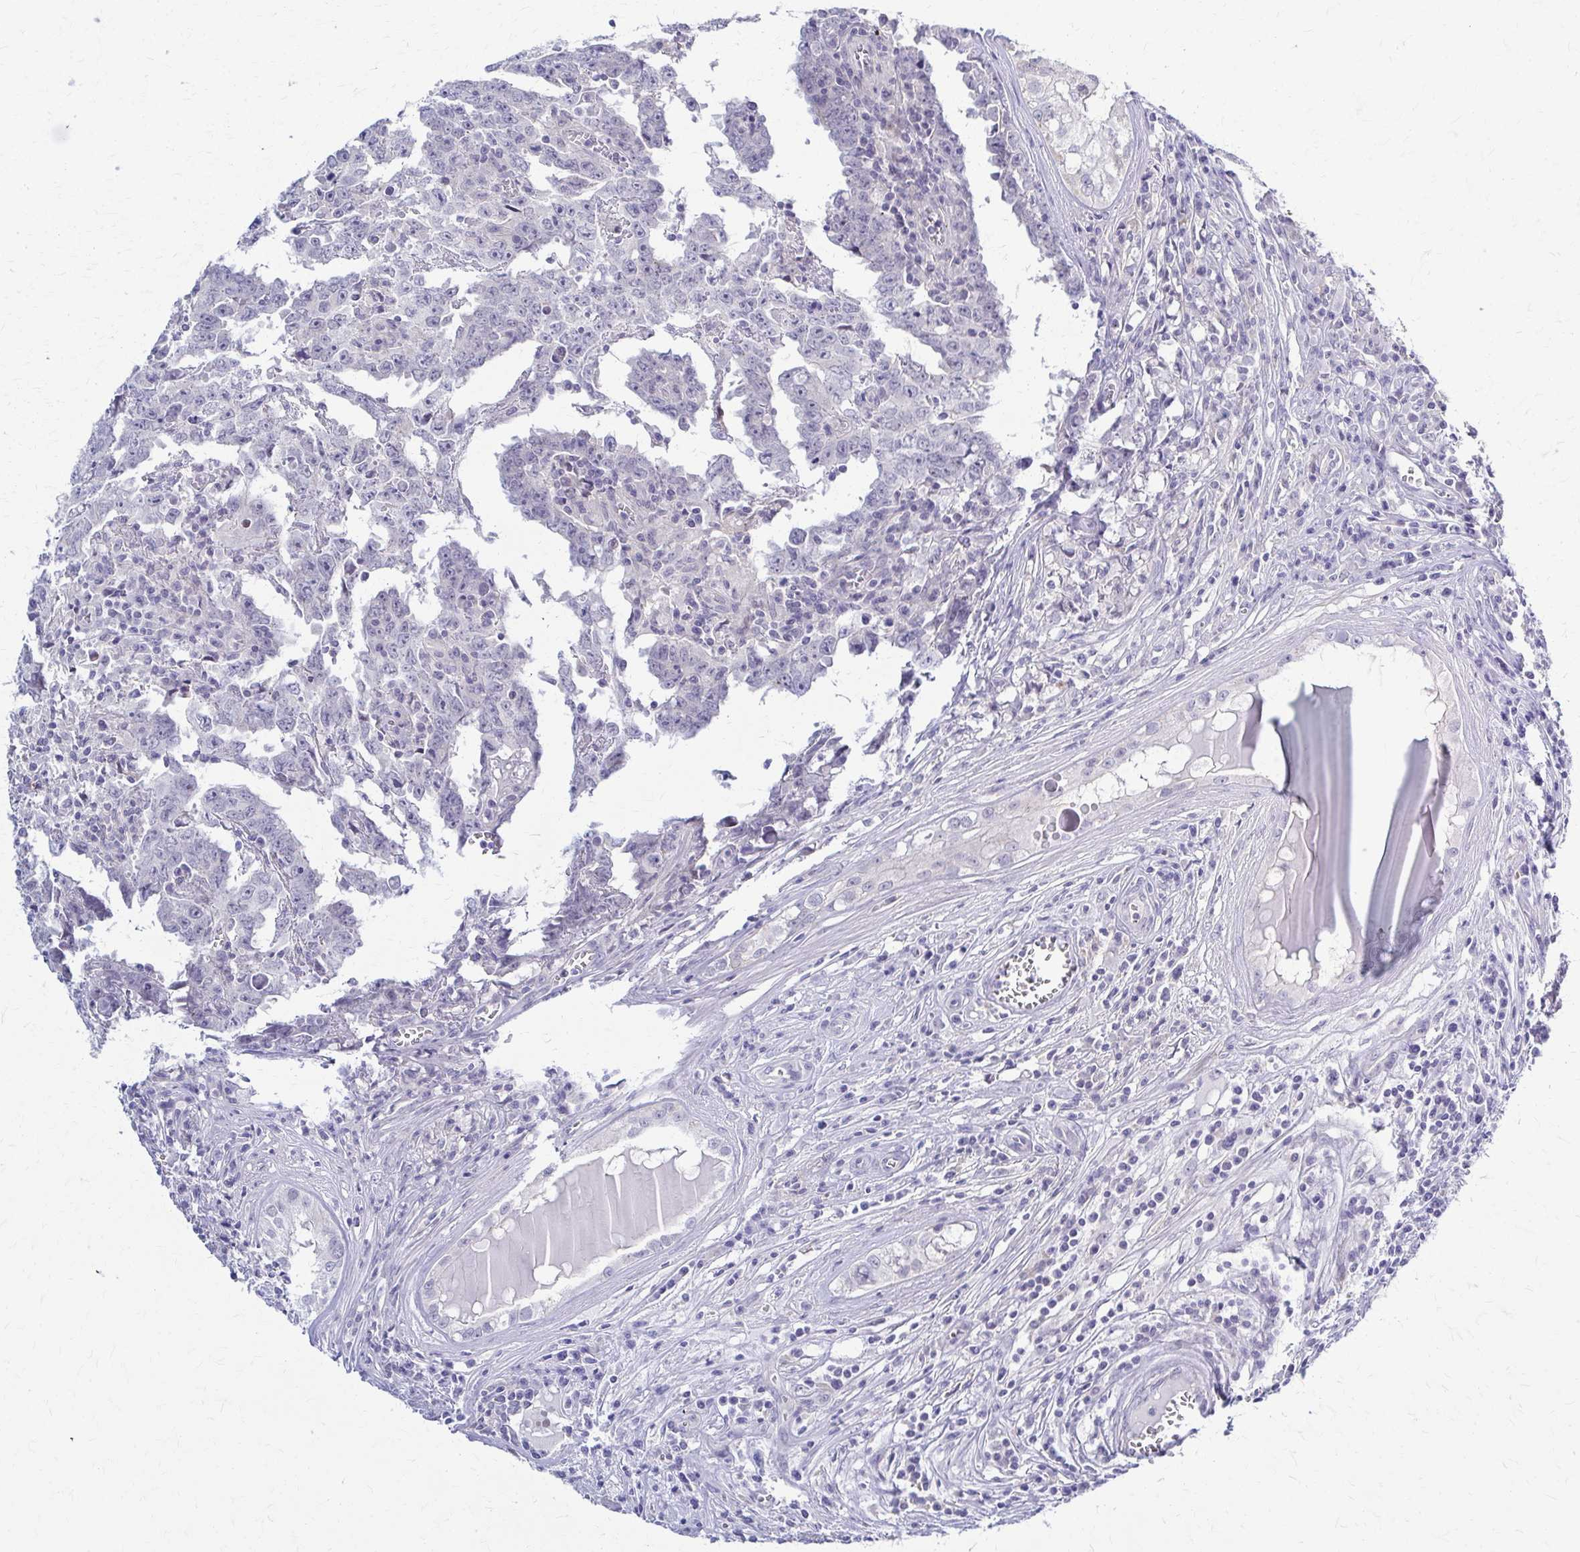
{"staining": {"intensity": "negative", "quantity": "none", "location": "none"}, "tissue": "testis cancer", "cell_type": "Tumor cells", "image_type": "cancer", "snomed": [{"axis": "morphology", "description": "Carcinoma, Embryonal, NOS"}, {"axis": "topography", "description": "Testis"}], "caption": "This is a histopathology image of immunohistochemistry (IHC) staining of testis cancer, which shows no expression in tumor cells. (DAB (3,3'-diaminobenzidine) IHC, high magnification).", "gene": "RHOBTB2", "patient": {"sex": "male", "age": 22}}